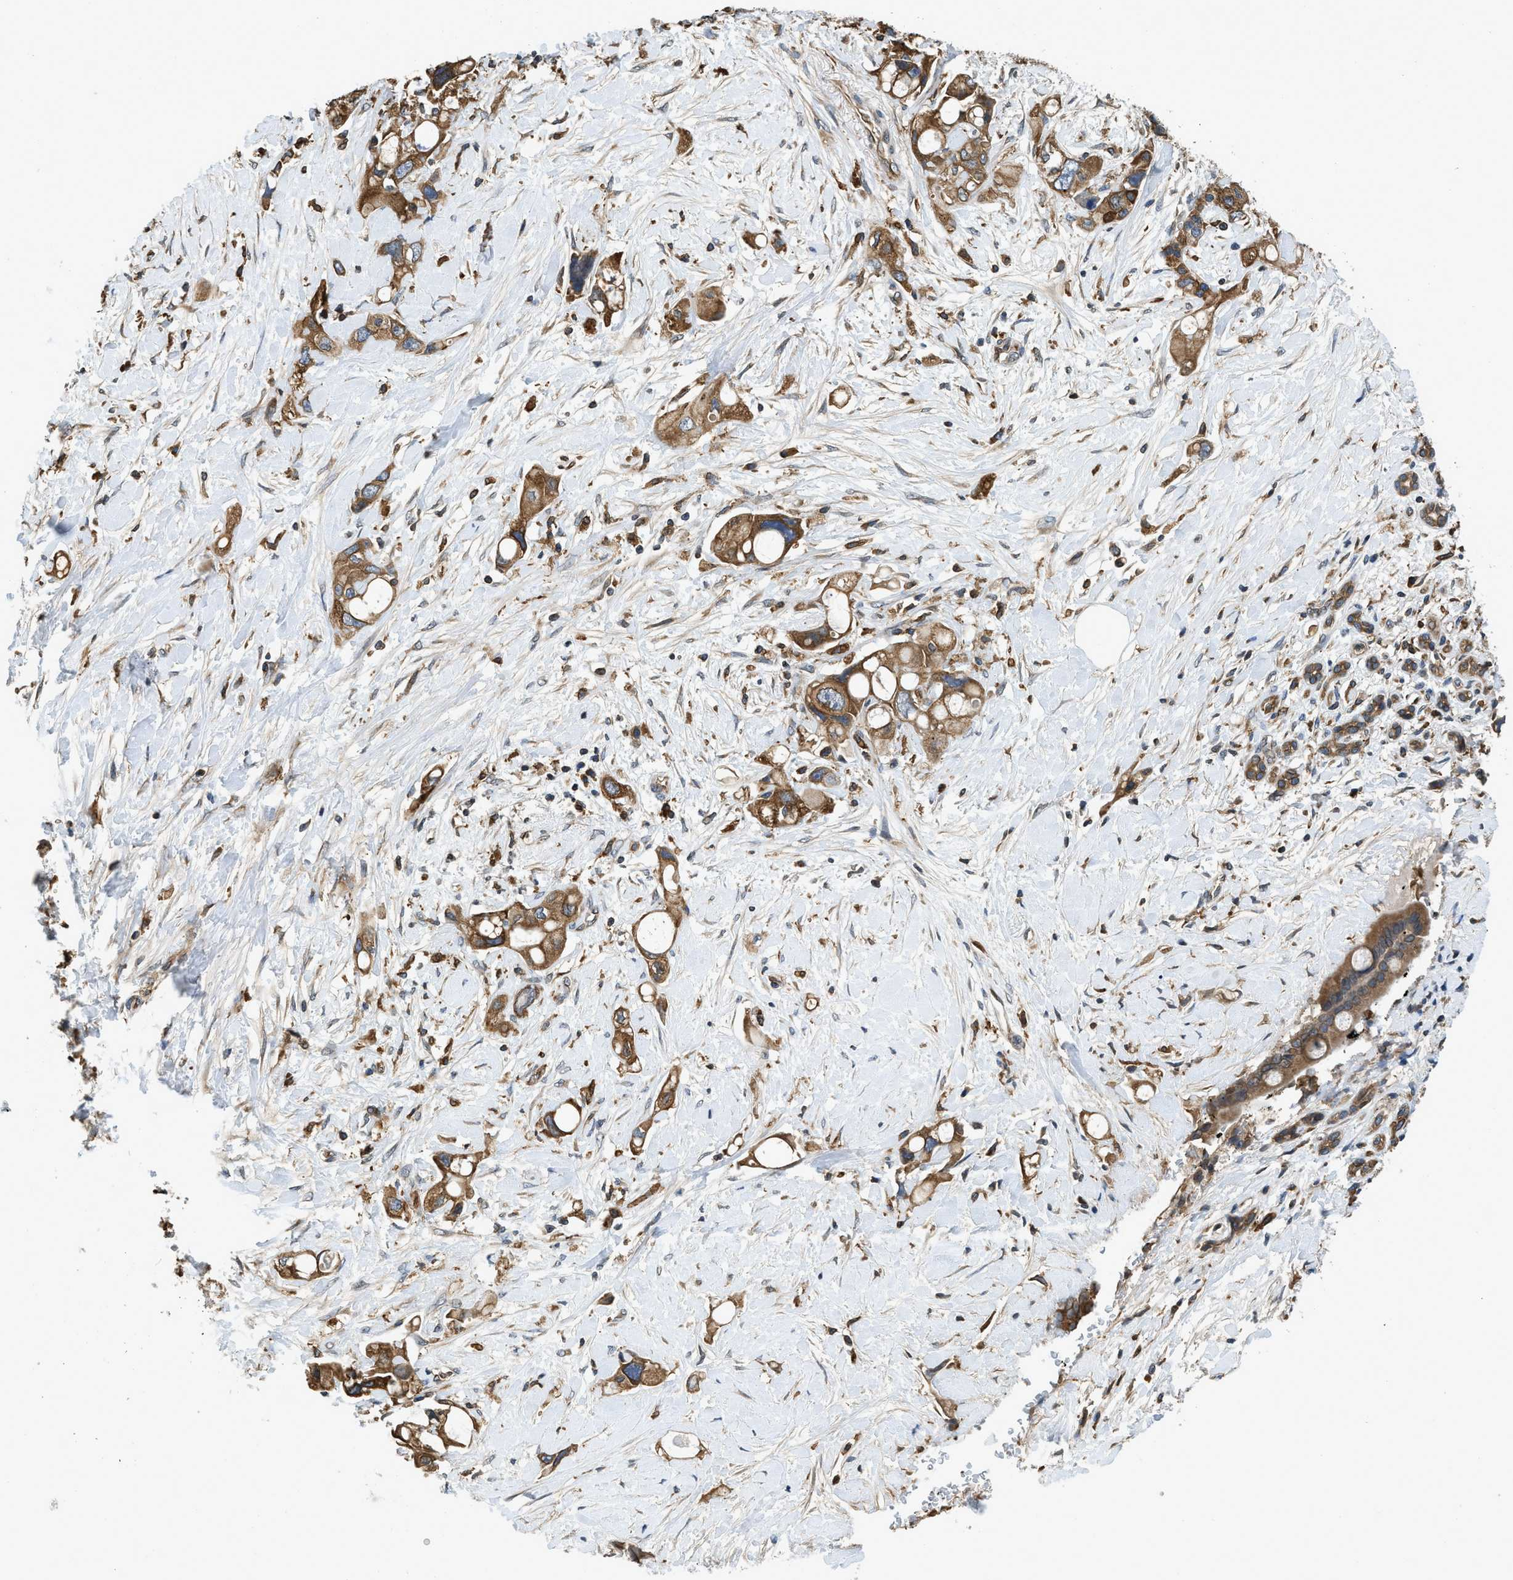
{"staining": {"intensity": "moderate", "quantity": ">75%", "location": "cytoplasmic/membranous"}, "tissue": "pancreatic cancer", "cell_type": "Tumor cells", "image_type": "cancer", "snomed": [{"axis": "morphology", "description": "Adenocarcinoma, NOS"}, {"axis": "topography", "description": "Pancreas"}], "caption": "Tumor cells exhibit medium levels of moderate cytoplasmic/membranous positivity in about >75% of cells in pancreatic cancer (adenocarcinoma). (IHC, brightfield microscopy, high magnification).", "gene": "BCAP31", "patient": {"sex": "female", "age": 56}}